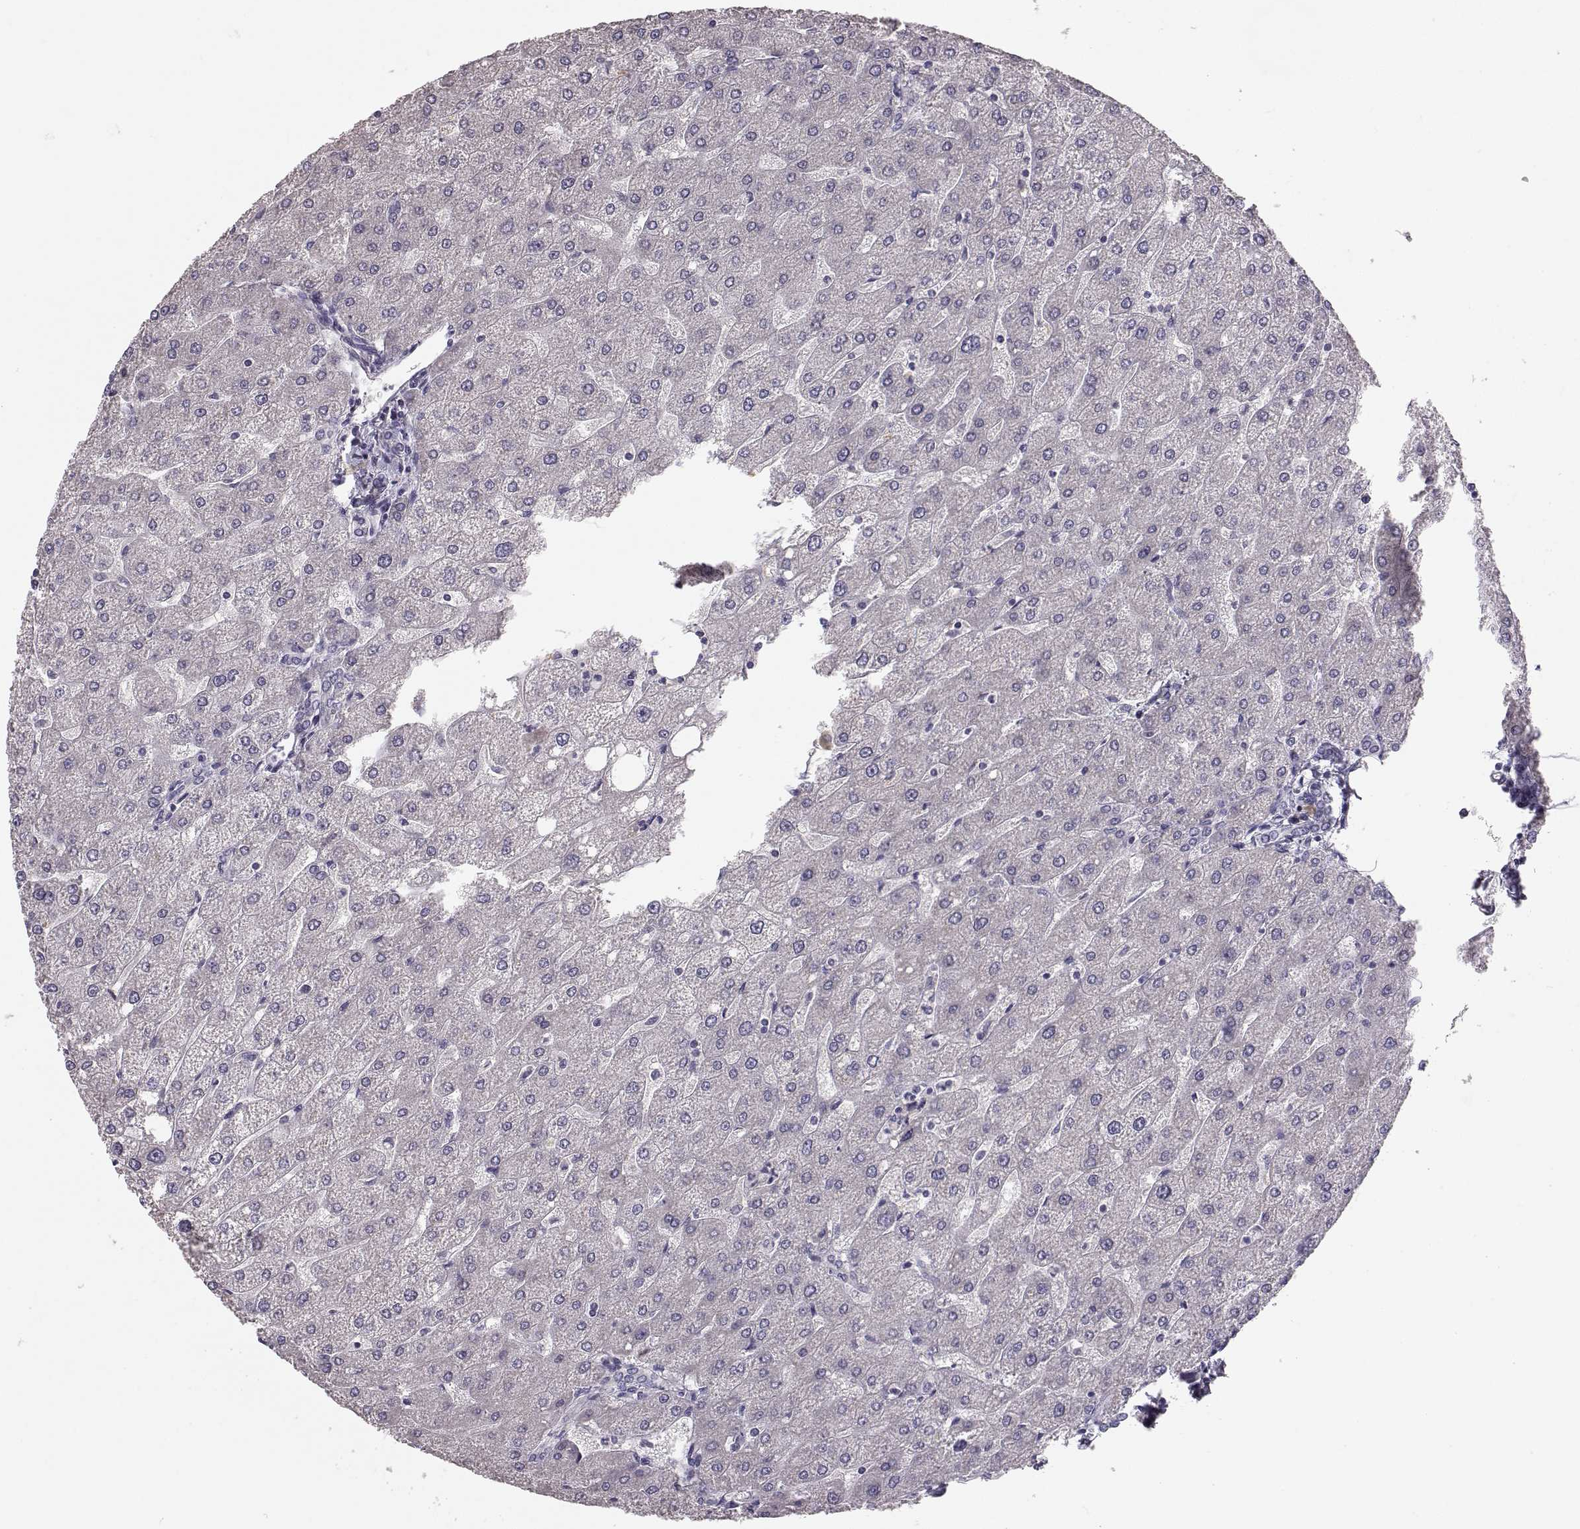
{"staining": {"intensity": "negative", "quantity": "none", "location": "none"}, "tissue": "liver", "cell_type": "Cholangiocytes", "image_type": "normal", "snomed": [{"axis": "morphology", "description": "Normal tissue, NOS"}, {"axis": "topography", "description": "Liver"}], "caption": "Liver stained for a protein using immunohistochemistry (IHC) reveals no staining cholangiocytes.", "gene": "BFSP2", "patient": {"sex": "male", "age": 67}}